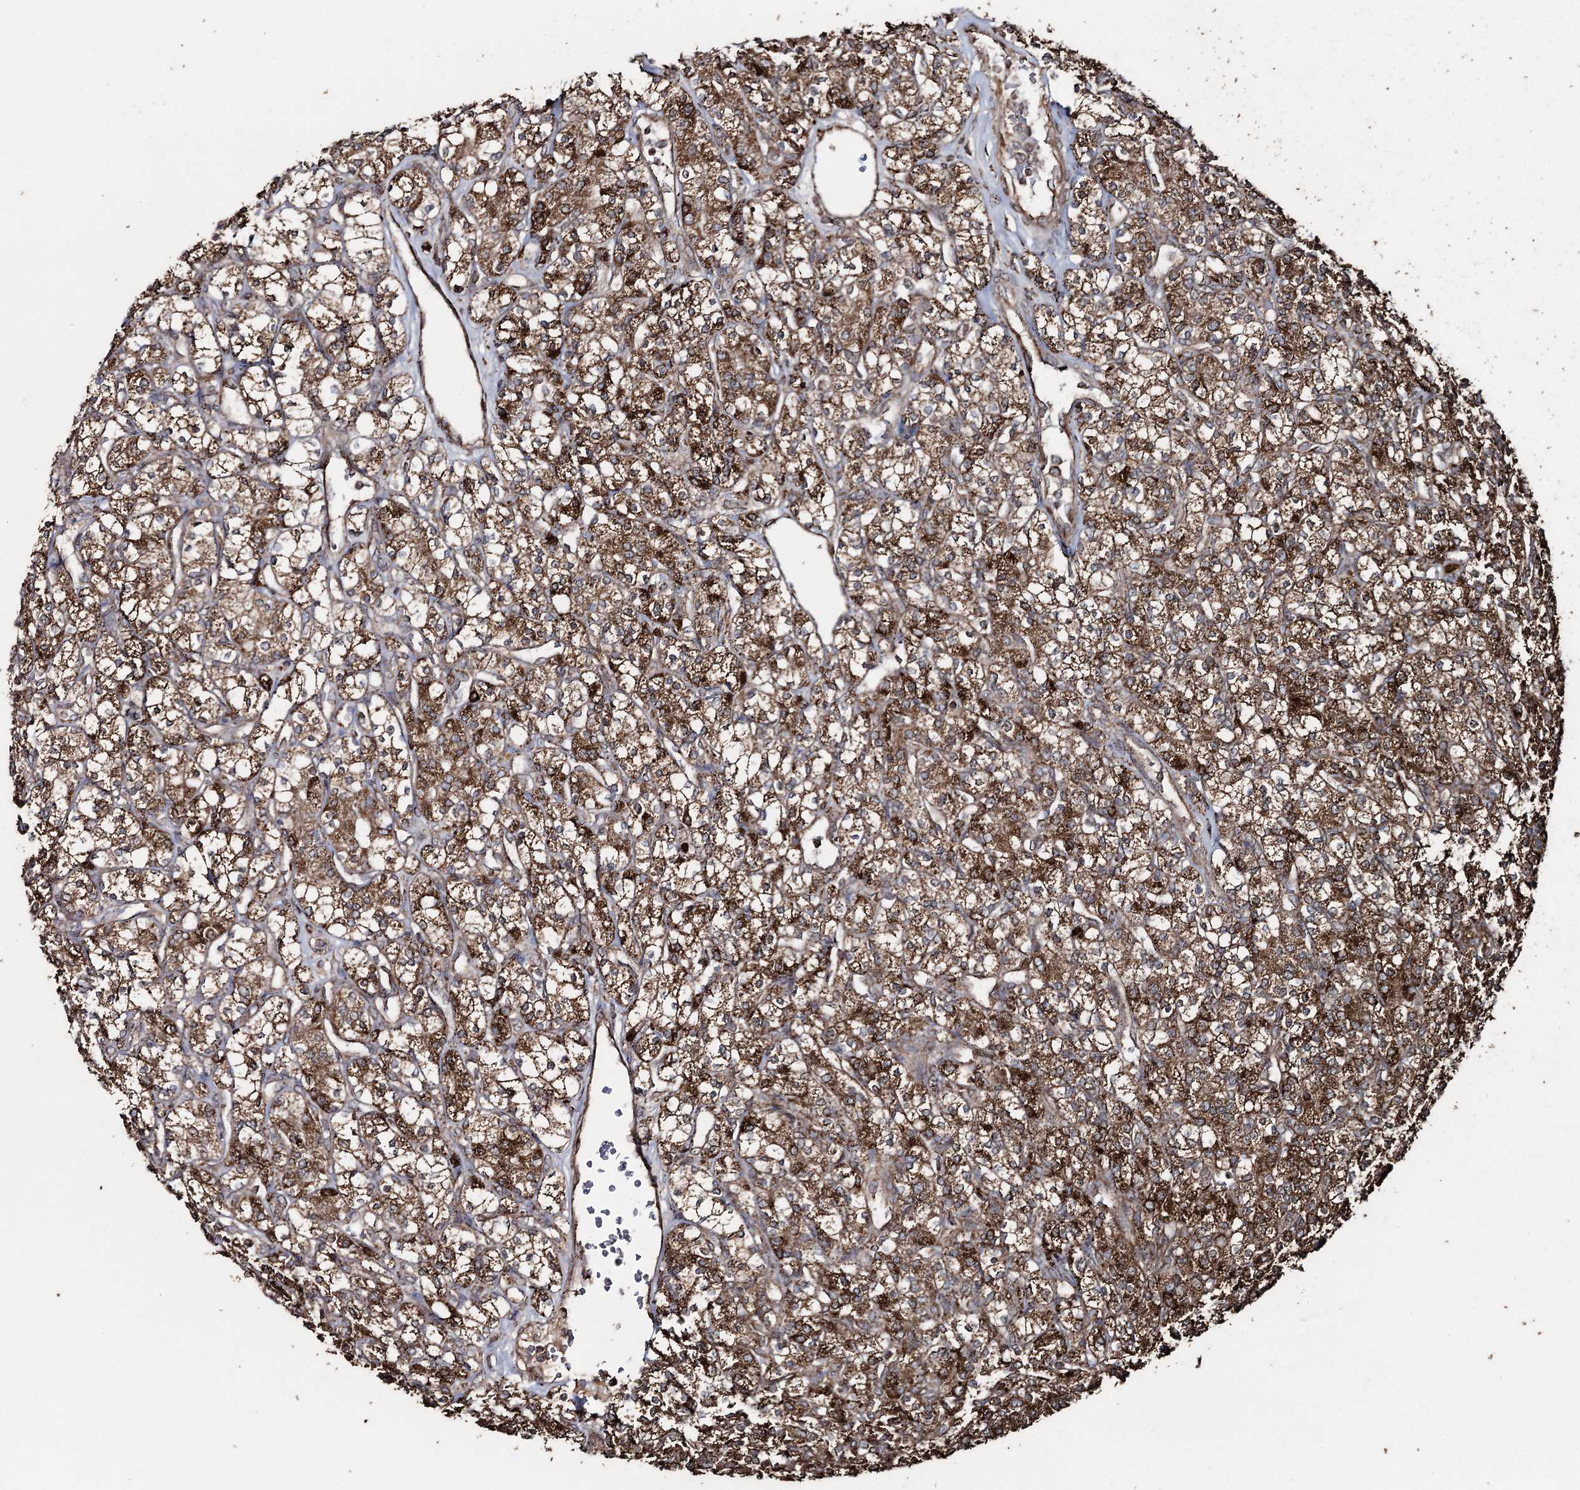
{"staining": {"intensity": "strong", "quantity": ">75%", "location": "cytoplasmic/membranous"}, "tissue": "renal cancer", "cell_type": "Tumor cells", "image_type": "cancer", "snomed": [{"axis": "morphology", "description": "Adenocarcinoma, NOS"}, {"axis": "topography", "description": "Kidney"}], "caption": "IHC (DAB (3,3'-diaminobenzidine)) staining of renal cancer demonstrates strong cytoplasmic/membranous protein expression in approximately >75% of tumor cells.", "gene": "SLF2", "patient": {"sex": "male", "age": 77}}